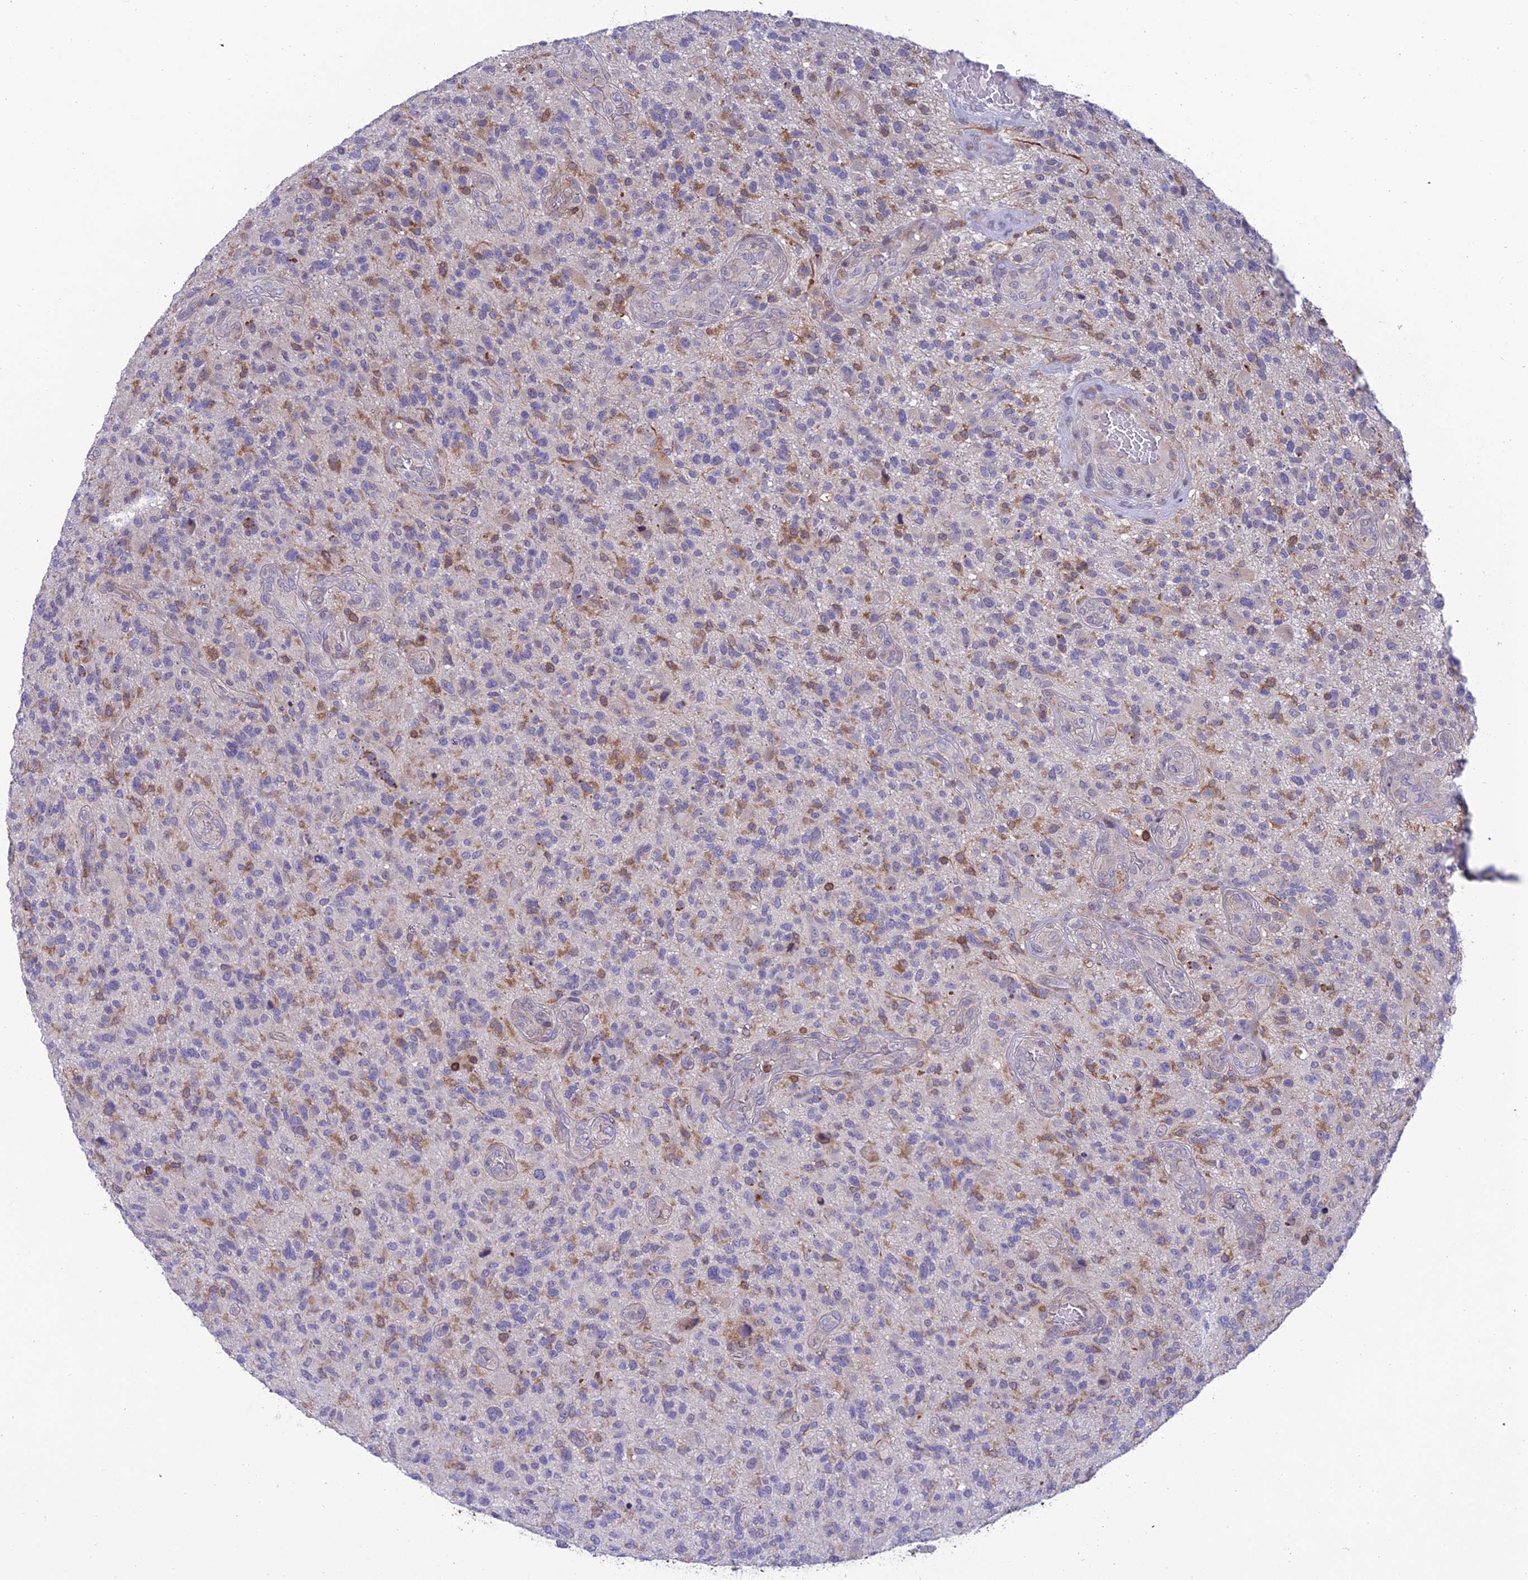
{"staining": {"intensity": "weak", "quantity": "<25%", "location": "cytoplasmic/membranous"}, "tissue": "glioma", "cell_type": "Tumor cells", "image_type": "cancer", "snomed": [{"axis": "morphology", "description": "Glioma, malignant, High grade"}, {"axis": "topography", "description": "Brain"}], "caption": "A micrograph of glioma stained for a protein displays no brown staining in tumor cells.", "gene": "FAM76A", "patient": {"sex": "male", "age": 47}}